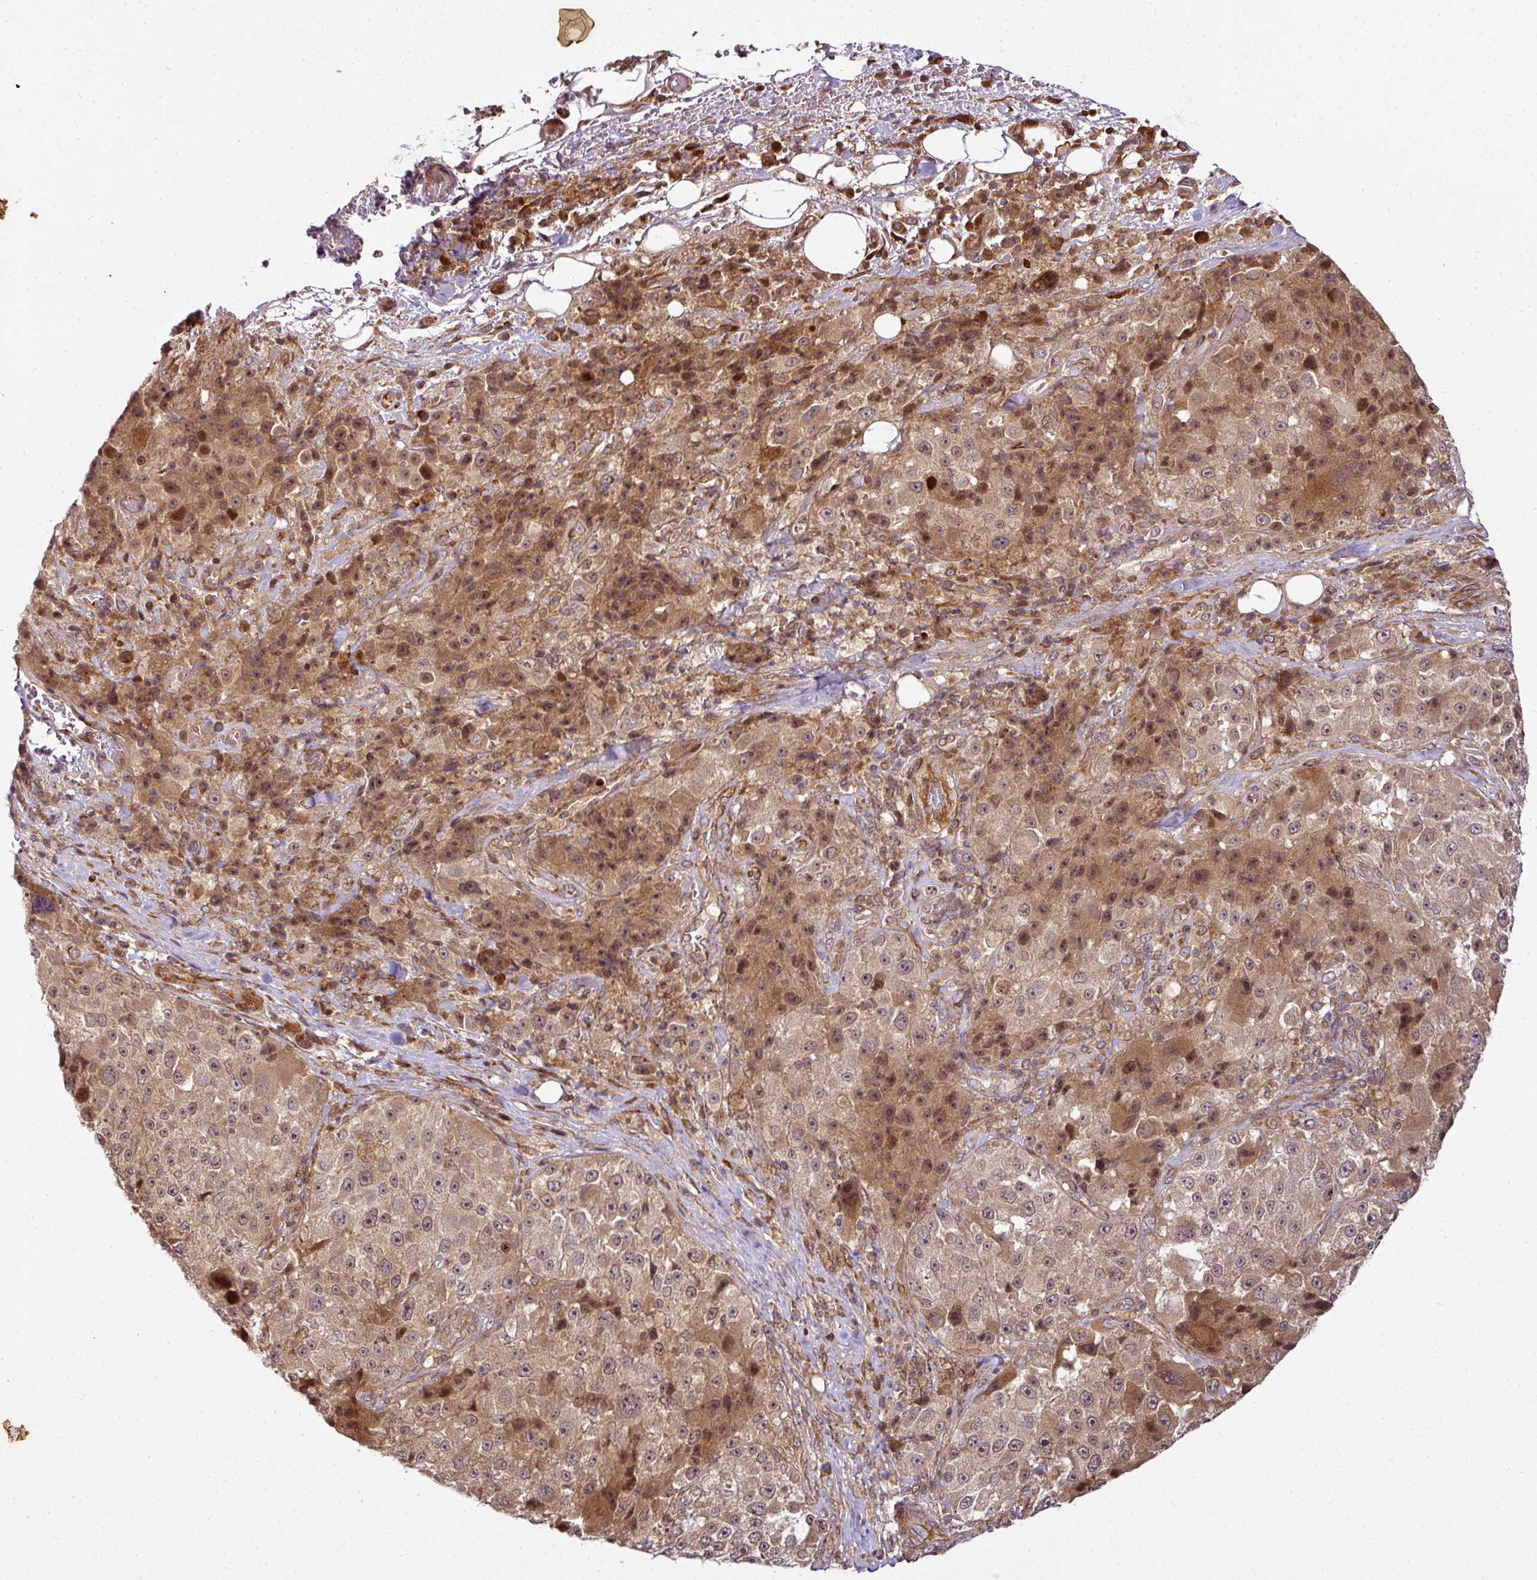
{"staining": {"intensity": "moderate", "quantity": ">75%", "location": "cytoplasmic/membranous,nuclear"}, "tissue": "melanoma", "cell_type": "Tumor cells", "image_type": "cancer", "snomed": [{"axis": "morphology", "description": "Malignant melanoma, Metastatic site"}, {"axis": "topography", "description": "Lymph node"}], "caption": "There is medium levels of moderate cytoplasmic/membranous and nuclear expression in tumor cells of melanoma, as demonstrated by immunohistochemical staining (brown color).", "gene": "ATAT1", "patient": {"sex": "male", "age": 62}}